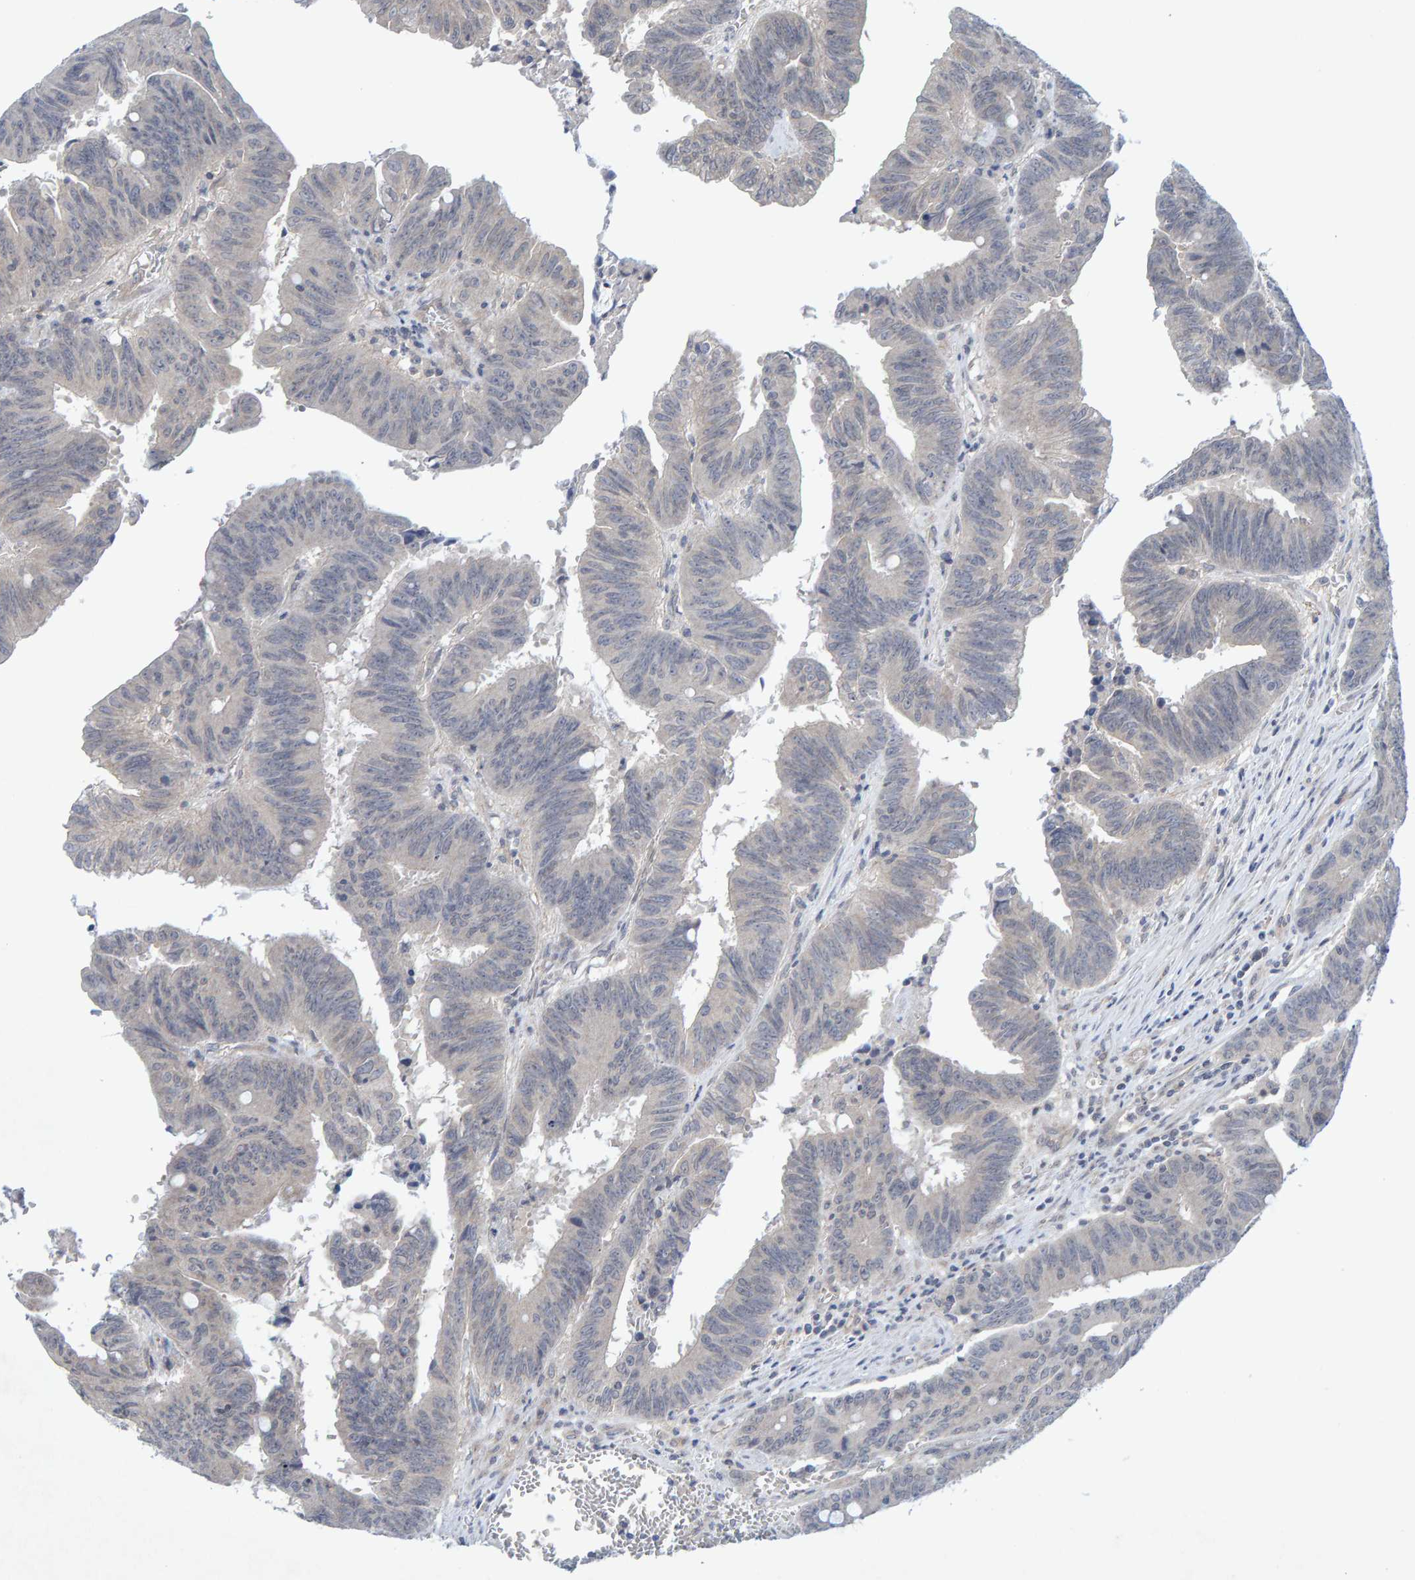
{"staining": {"intensity": "negative", "quantity": "none", "location": "none"}, "tissue": "colorectal cancer", "cell_type": "Tumor cells", "image_type": "cancer", "snomed": [{"axis": "morphology", "description": "Adenocarcinoma, NOS"}, {"axis": "topography", "description": "Colon"}], "caption": "A high-resolution micrograph shows immunohistochemistry staining of colorectal adenocarcinoma, which demonstrates no significant staining in tumor cells.", "gene": "CDH2", "patient": {"sex": "male", "age": 45}}